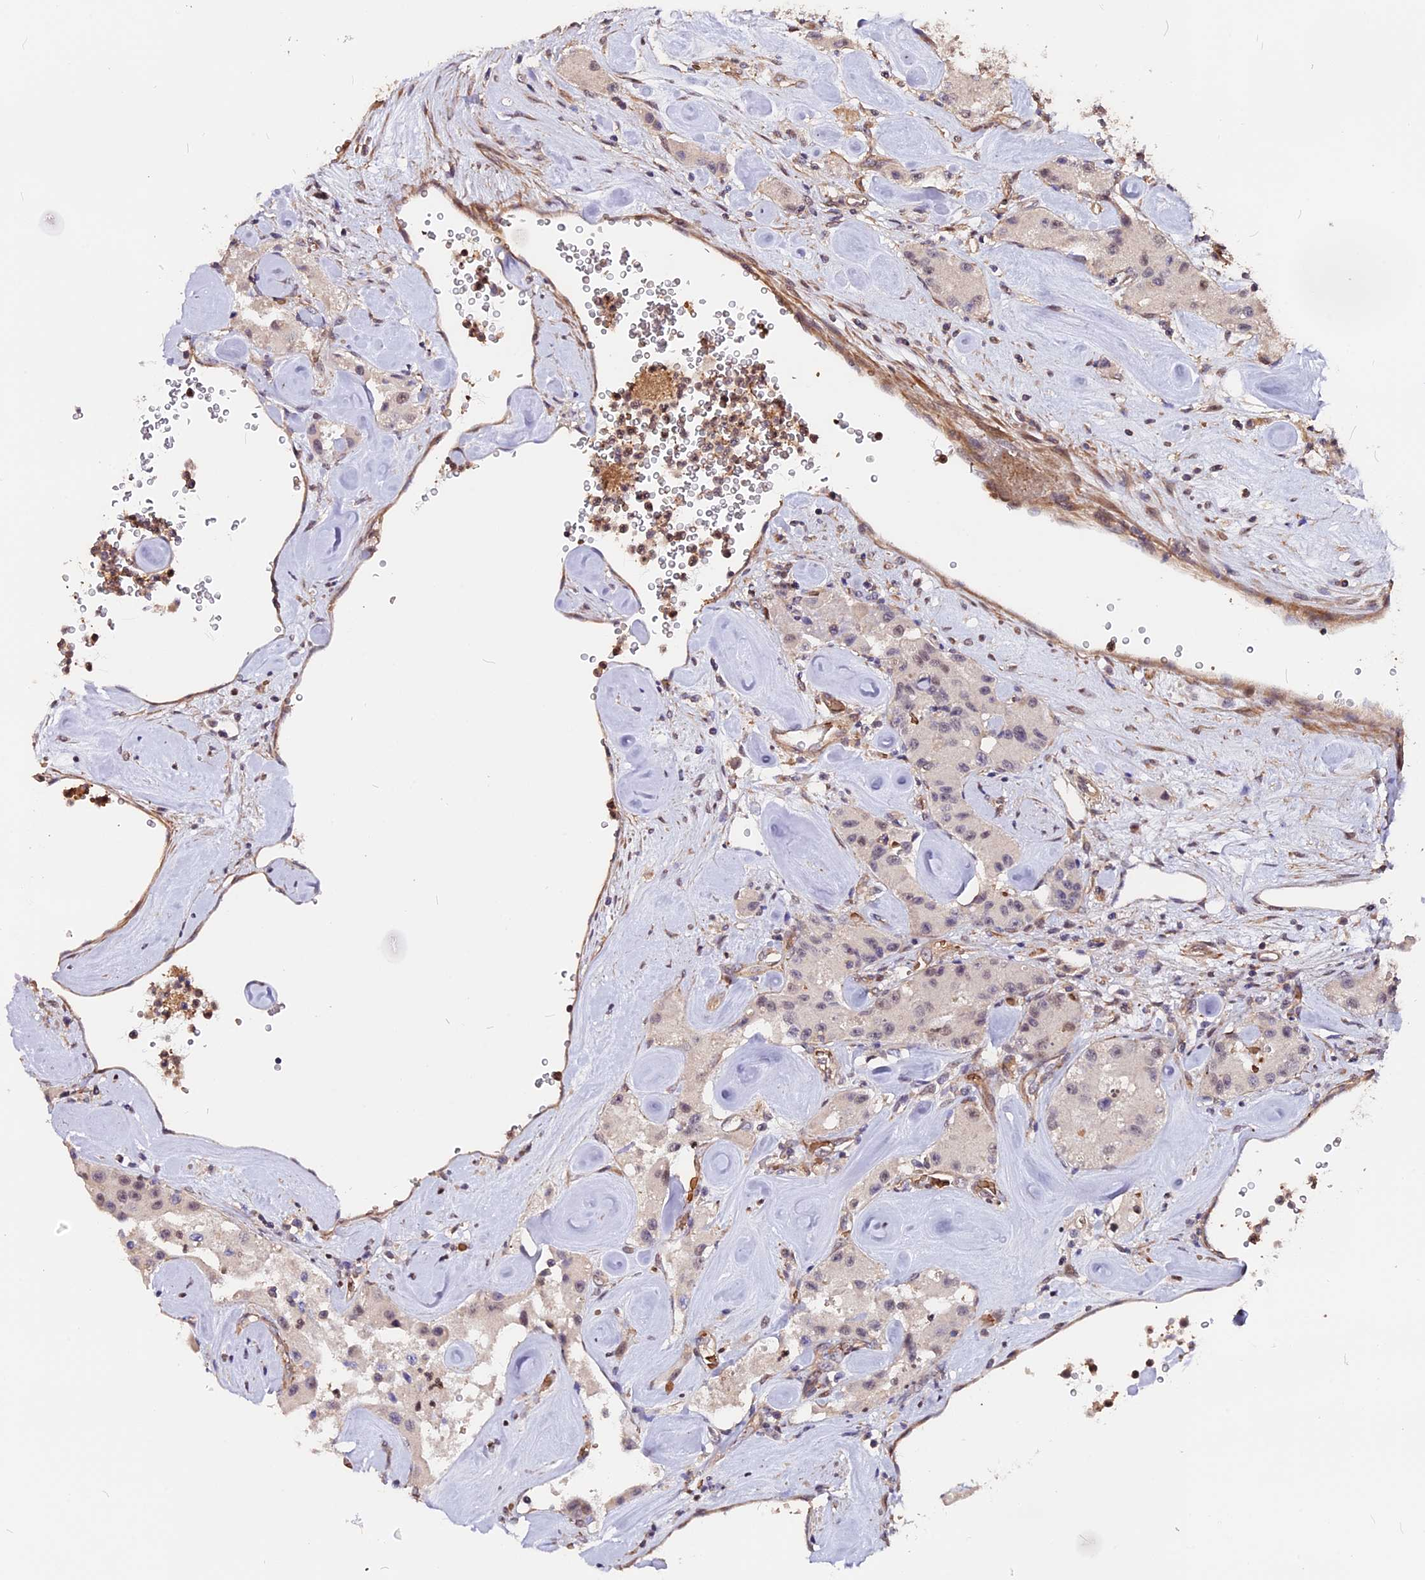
{"staining": {"intensity": "negative", "quantity": "none", "location": "none"}, "tissue": "carcinoid", "cell_type": "Tumor cells", "image_type": "cancer", "snomed": [{"axis": "morphology", "description": "Carcinoid, malignant, NOS"}, {"axis": "topography", "description": "Pancreas"}], "caption": "Immunohistochemical staining of human carcinoid (malignant) demonstrates no significant expression in tumor cells. The staining was performed using DAB (3,3'-diaminobenzidine) to visualize the protein expression in brown, while the nuclei were stained in blue with hematoxylin (Magnification: 20x).", "gene": "ZC3H10", "patient": {"sex": "male", "age": 41}}